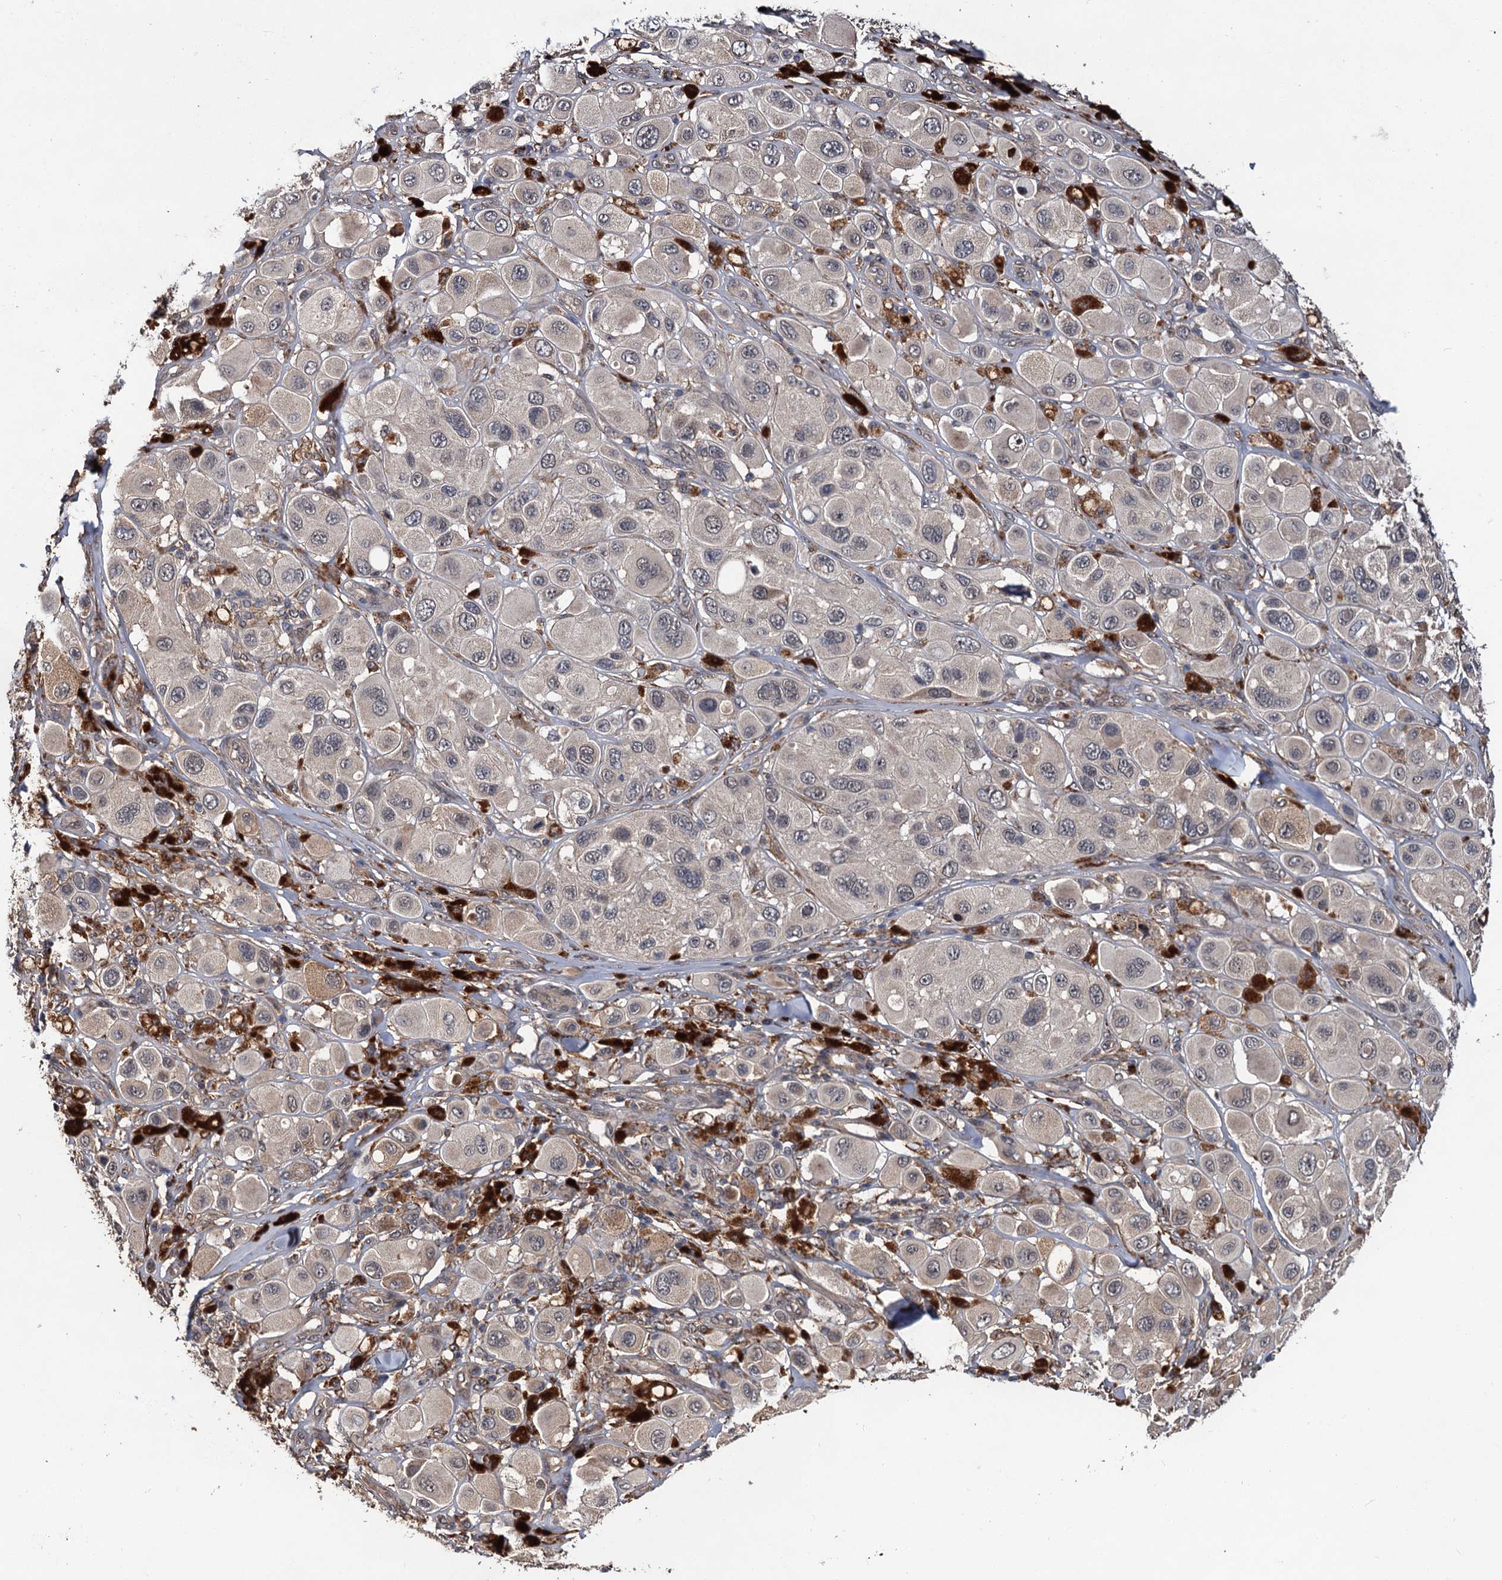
{"staining": {"intensity": "weak", "quantity": "<25%", "location": "cytoplasmic/membranous"}, "tissue": "melanoma", "cell_type": "Tumor cells", "image_type": "cancer", "snomed": [{"axis": "morphology", "description": "Malignant melanoma, Metastatic site"}, {"axis": "topography", "description": "Skin"}], "caption": "There is no significant expression in tumor cells of malignant melanoma (metastatic site). (DAB IHC, high magnification).", "gene": "MBD6", "patient": {"sex": "male", "age": 41}}